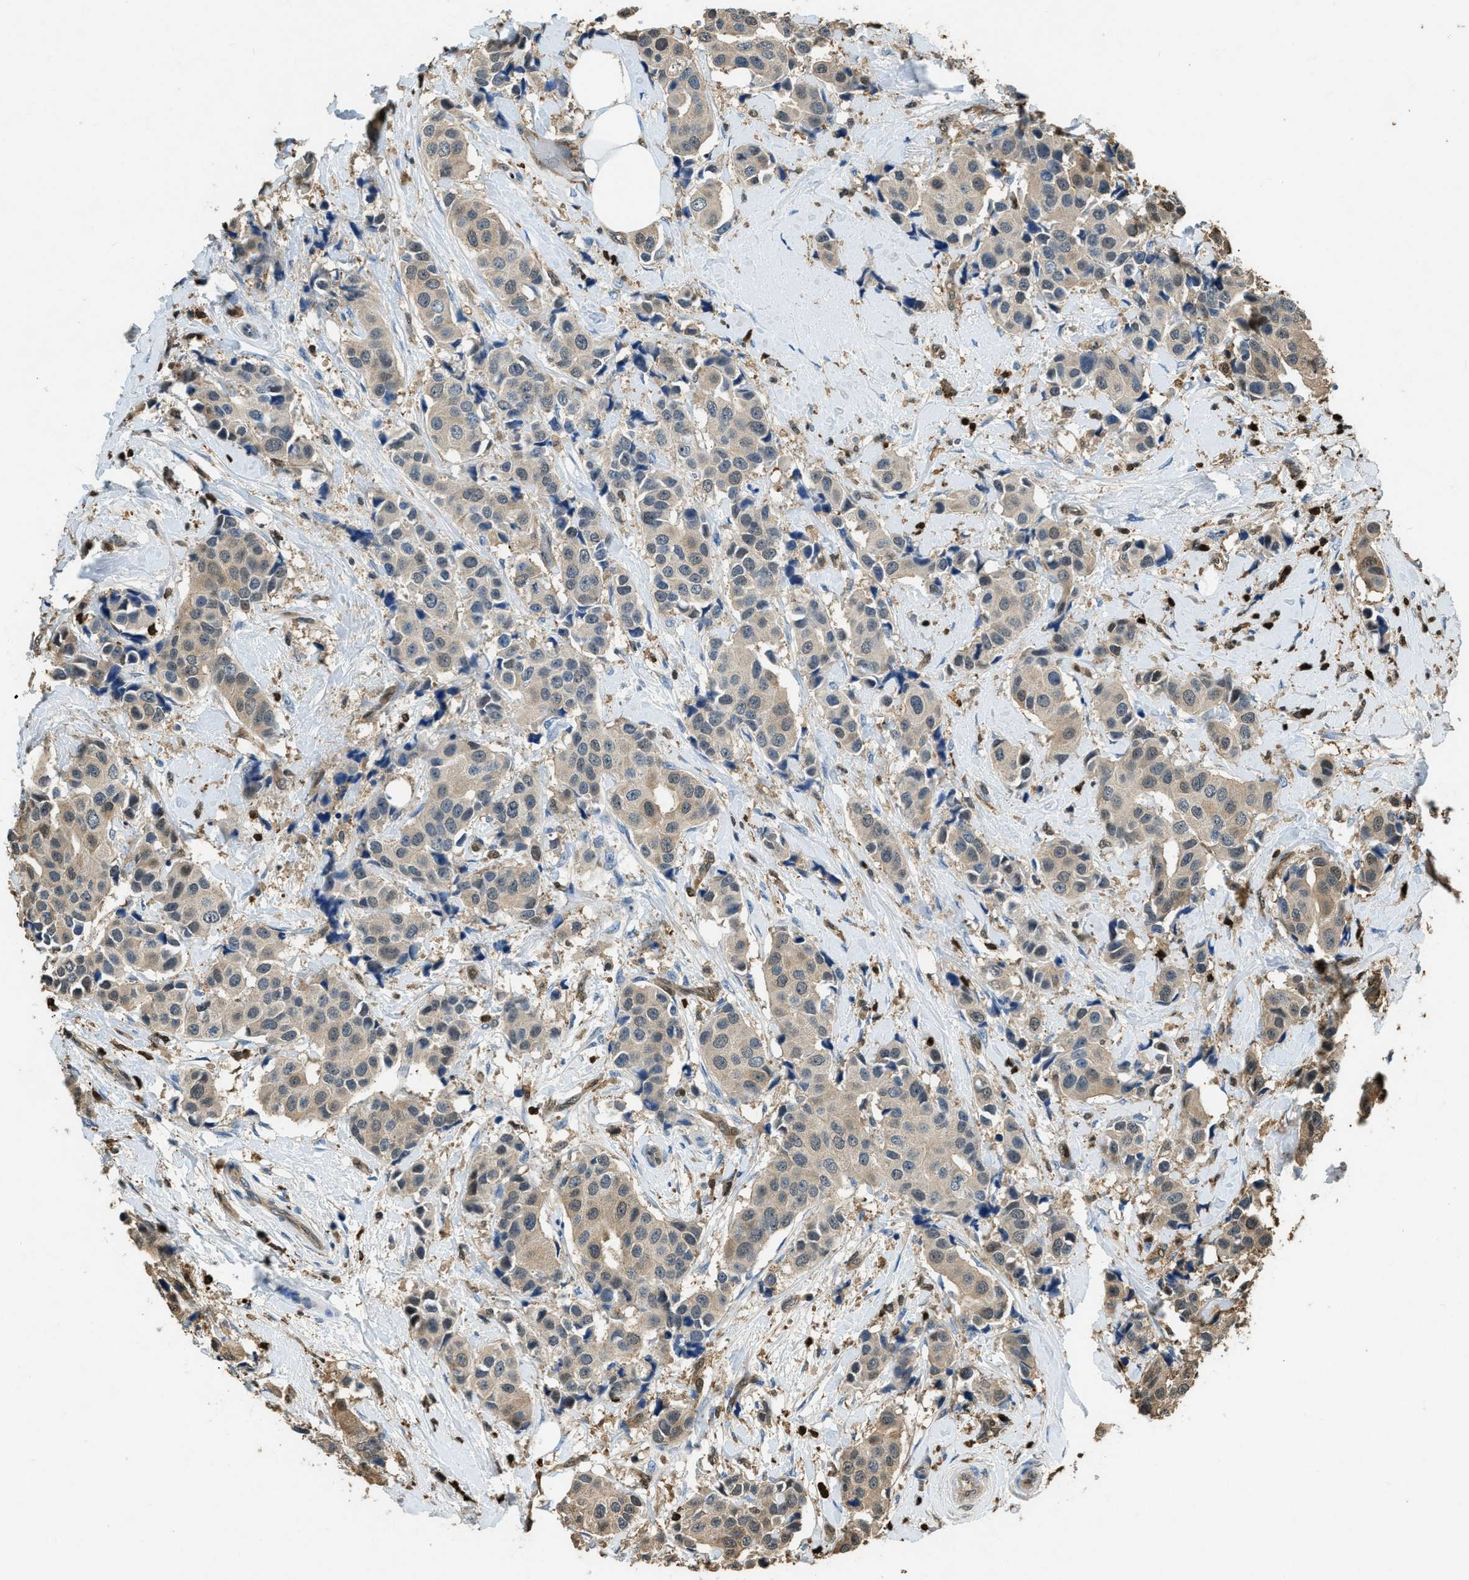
{"staining": {"intensity": "weak", "quantity": ">75%", "location": "cytoplasmic/membranous"}, "tissue": "breast cancer", "cell_type": "Tumor cells", "image_type": "cancer", "snomed": [{"axis": "morphology", "description": "Normal tissue, NOS"}, {"axis": "morphology", "description": "Duct carcinoma"}, {"axis": "topography", "description": "Breast"}], "caption": "Protein staining by IHC displays weak cytoplasmic/membranous positivity in approximately >75% of tumor cells in breast infiltrating ductal carcinoma.", "gene": "ARHGDIB", "patient": {"sex": "female", "age": 39}}